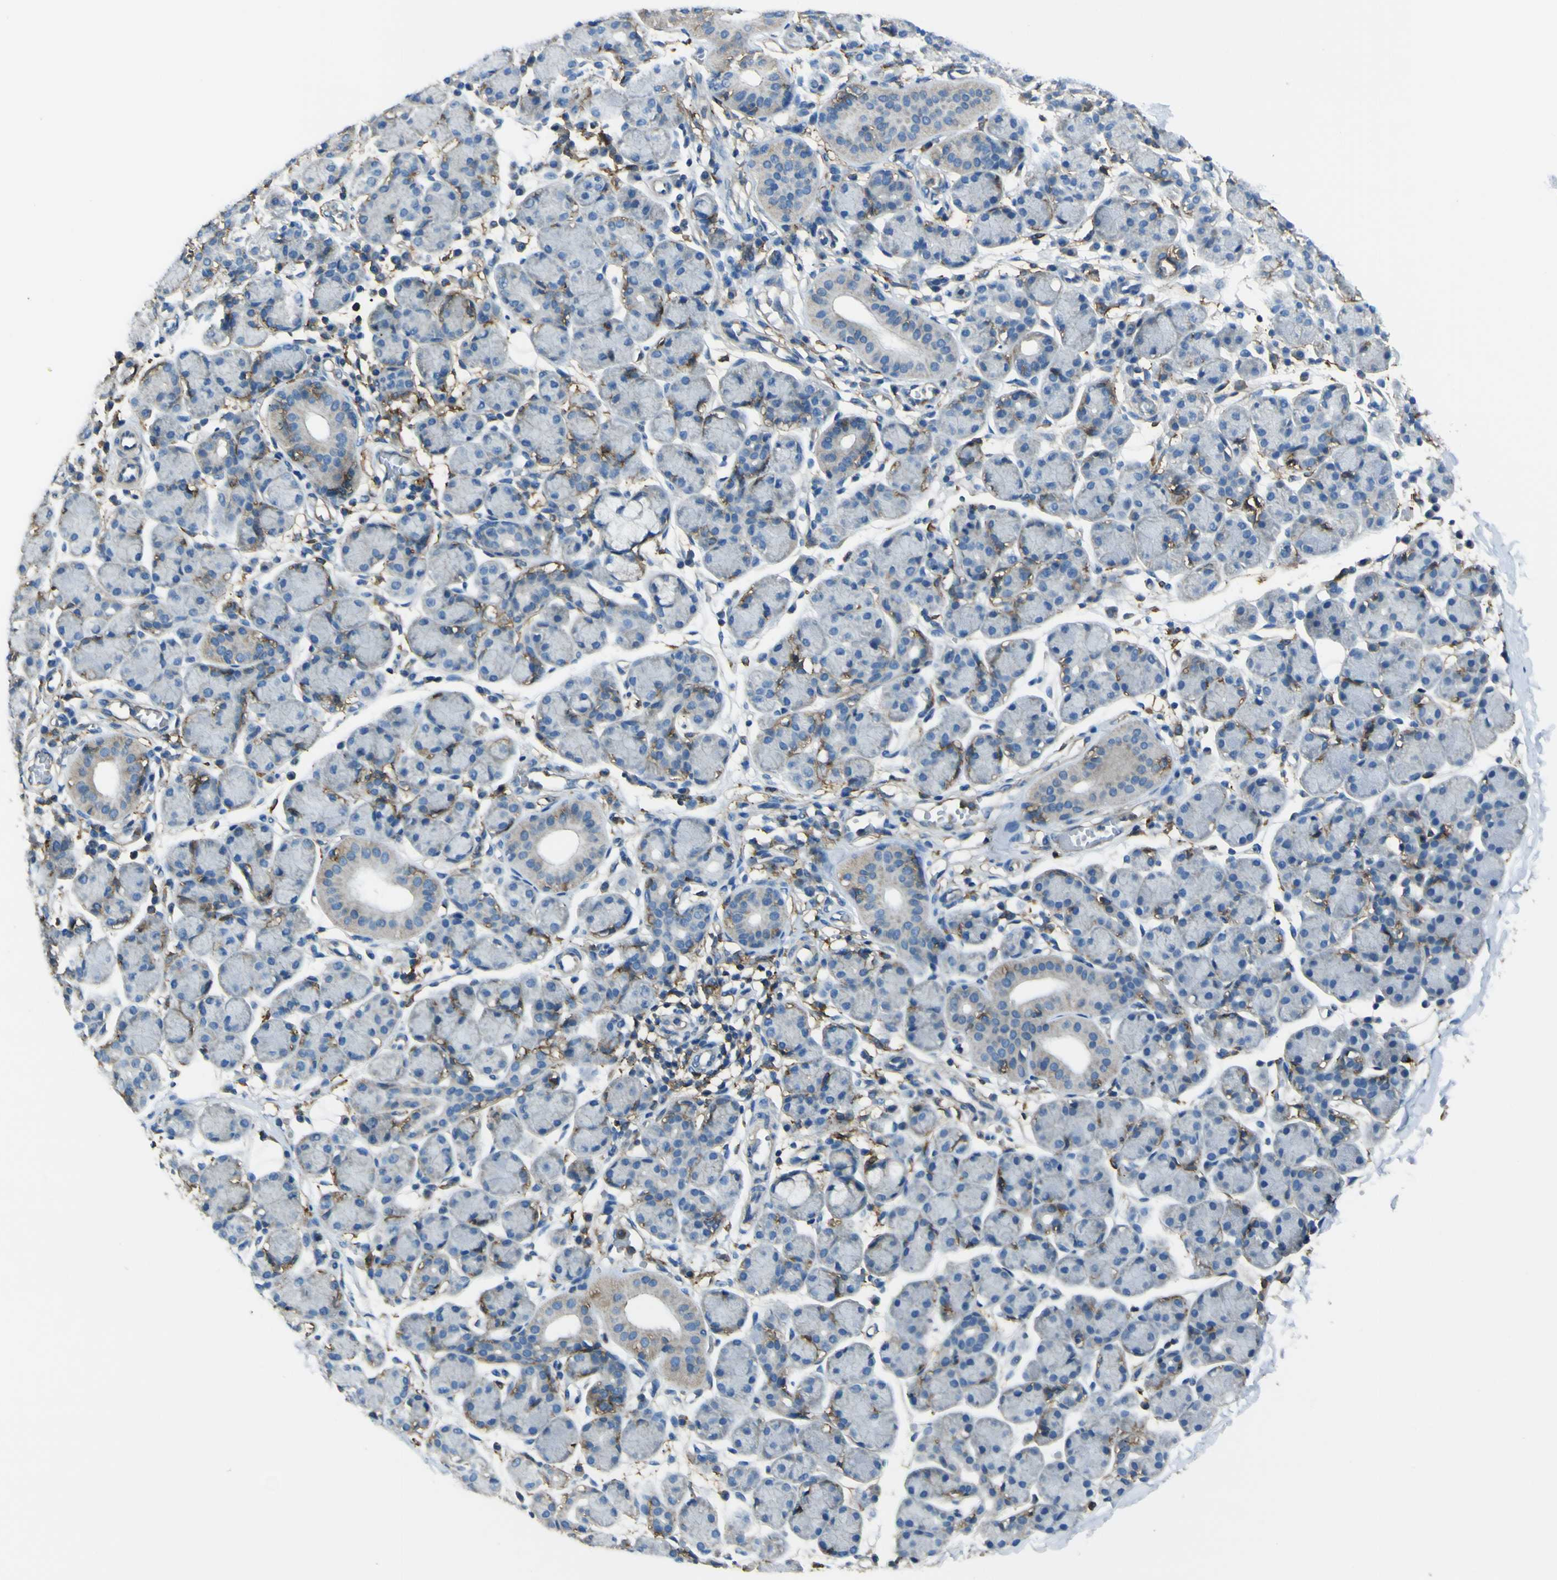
{"staining": {"intensity": "weak", "quantity": "<25%", "location": "cytoplasmic/membranous"}, "tissue": "salivary gland", "cell_type": "Glandular cells", "image_type": "normal", "snomed": [{"axis": "morphology", "description": "Normal tissue, NOS"}, {"axis": "morphology", "description": "Inflammation, NOS"}, {"axis": "topography", "description": "Lymph node"}, {"axis": "topography", "description": "Salivary gland"}], "caption": "Immunohistochemistry photomicrograph of normal salivary gland: human salivary gland stained with DAB (3,3'-diaminobenzidine) demonstrates no significant protein positivity in glandular cells.", "gene": "LAIR1", "patient": {"sex": "male", "age": 3}}